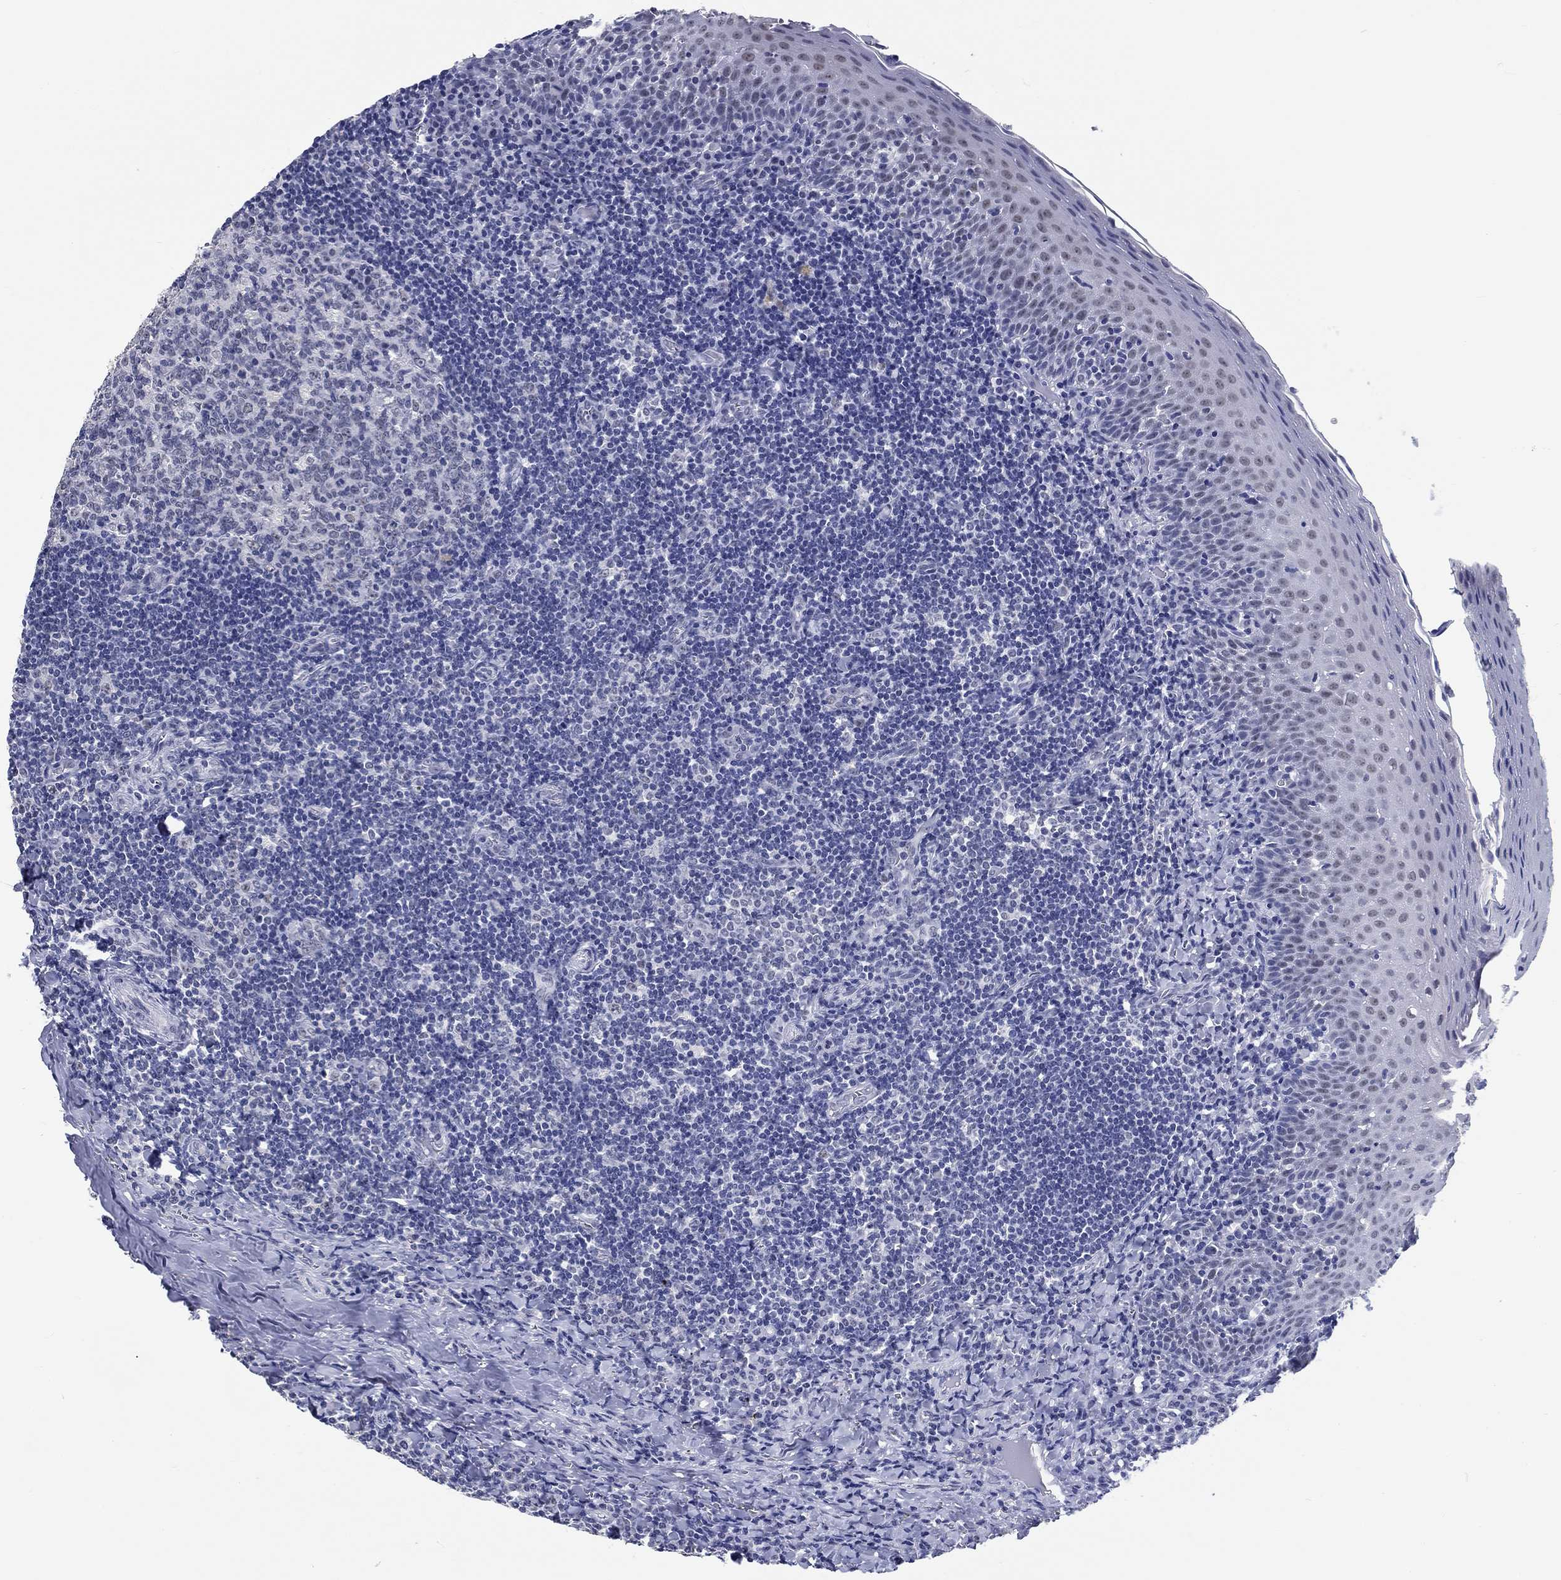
{"staining": {"intensity": "negative", "quantity": "none", "location": "none"}, "tissue": "tonsil", "cell_type": "Germinal center cells", "image_type": "normal", "snomed": [{"axis": "morphology", "description": "Normal tissue, NOS"}, {"axis": "morphology", "description": "Inflammation, NOS"}, {"axis": "topography", "description": "Tonsil"}], "caption": "Immunohistochemical staining of unremarkable tonsil shows no significant positivity in germinal center cells. The staining is performed using DAB (3,3'-diaminobenzidine) brown chromogen with nuclei counter-stained in using hematoxylin.", "gene": "GRIN1", "patient": {"sex": "female", "age": 31}}